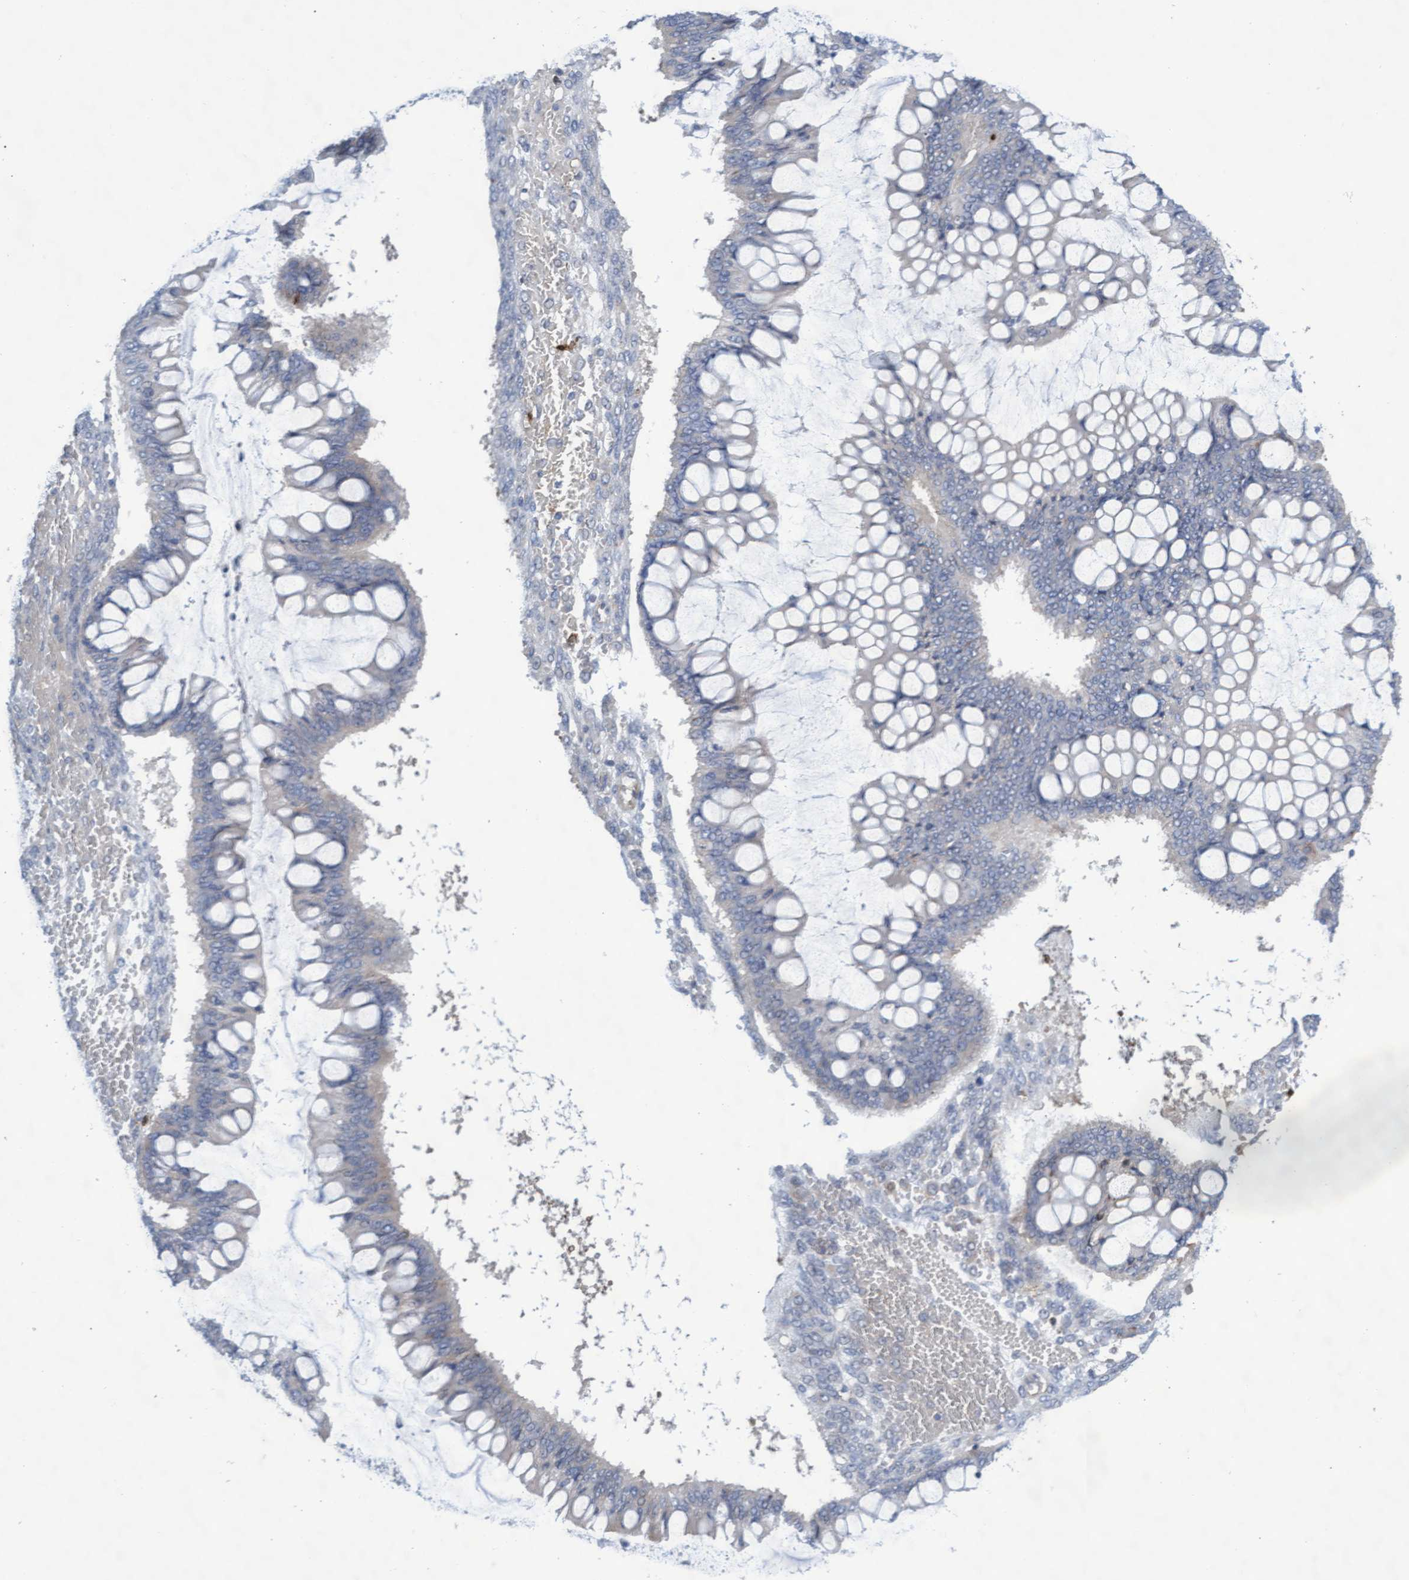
{"staining": {"intensity": "negative", "quantity": "none", "location": "none"}, "tissue": "ovarian cancer", "cell_type": "Tumor cells", "image_type": "cancer", "snomed": [{"axis": "morphology", "description": "Cystadenocarcinoma, mucinous, NOS"}, {"axis": "topography", "description": "Ovary"}], "caption": "There is no significant staining in tumor cells of mucinous cystadenocarcinoma (ovarian).", "gene": "ABCF2", "patient": {"sex": "female", "age": 73}}